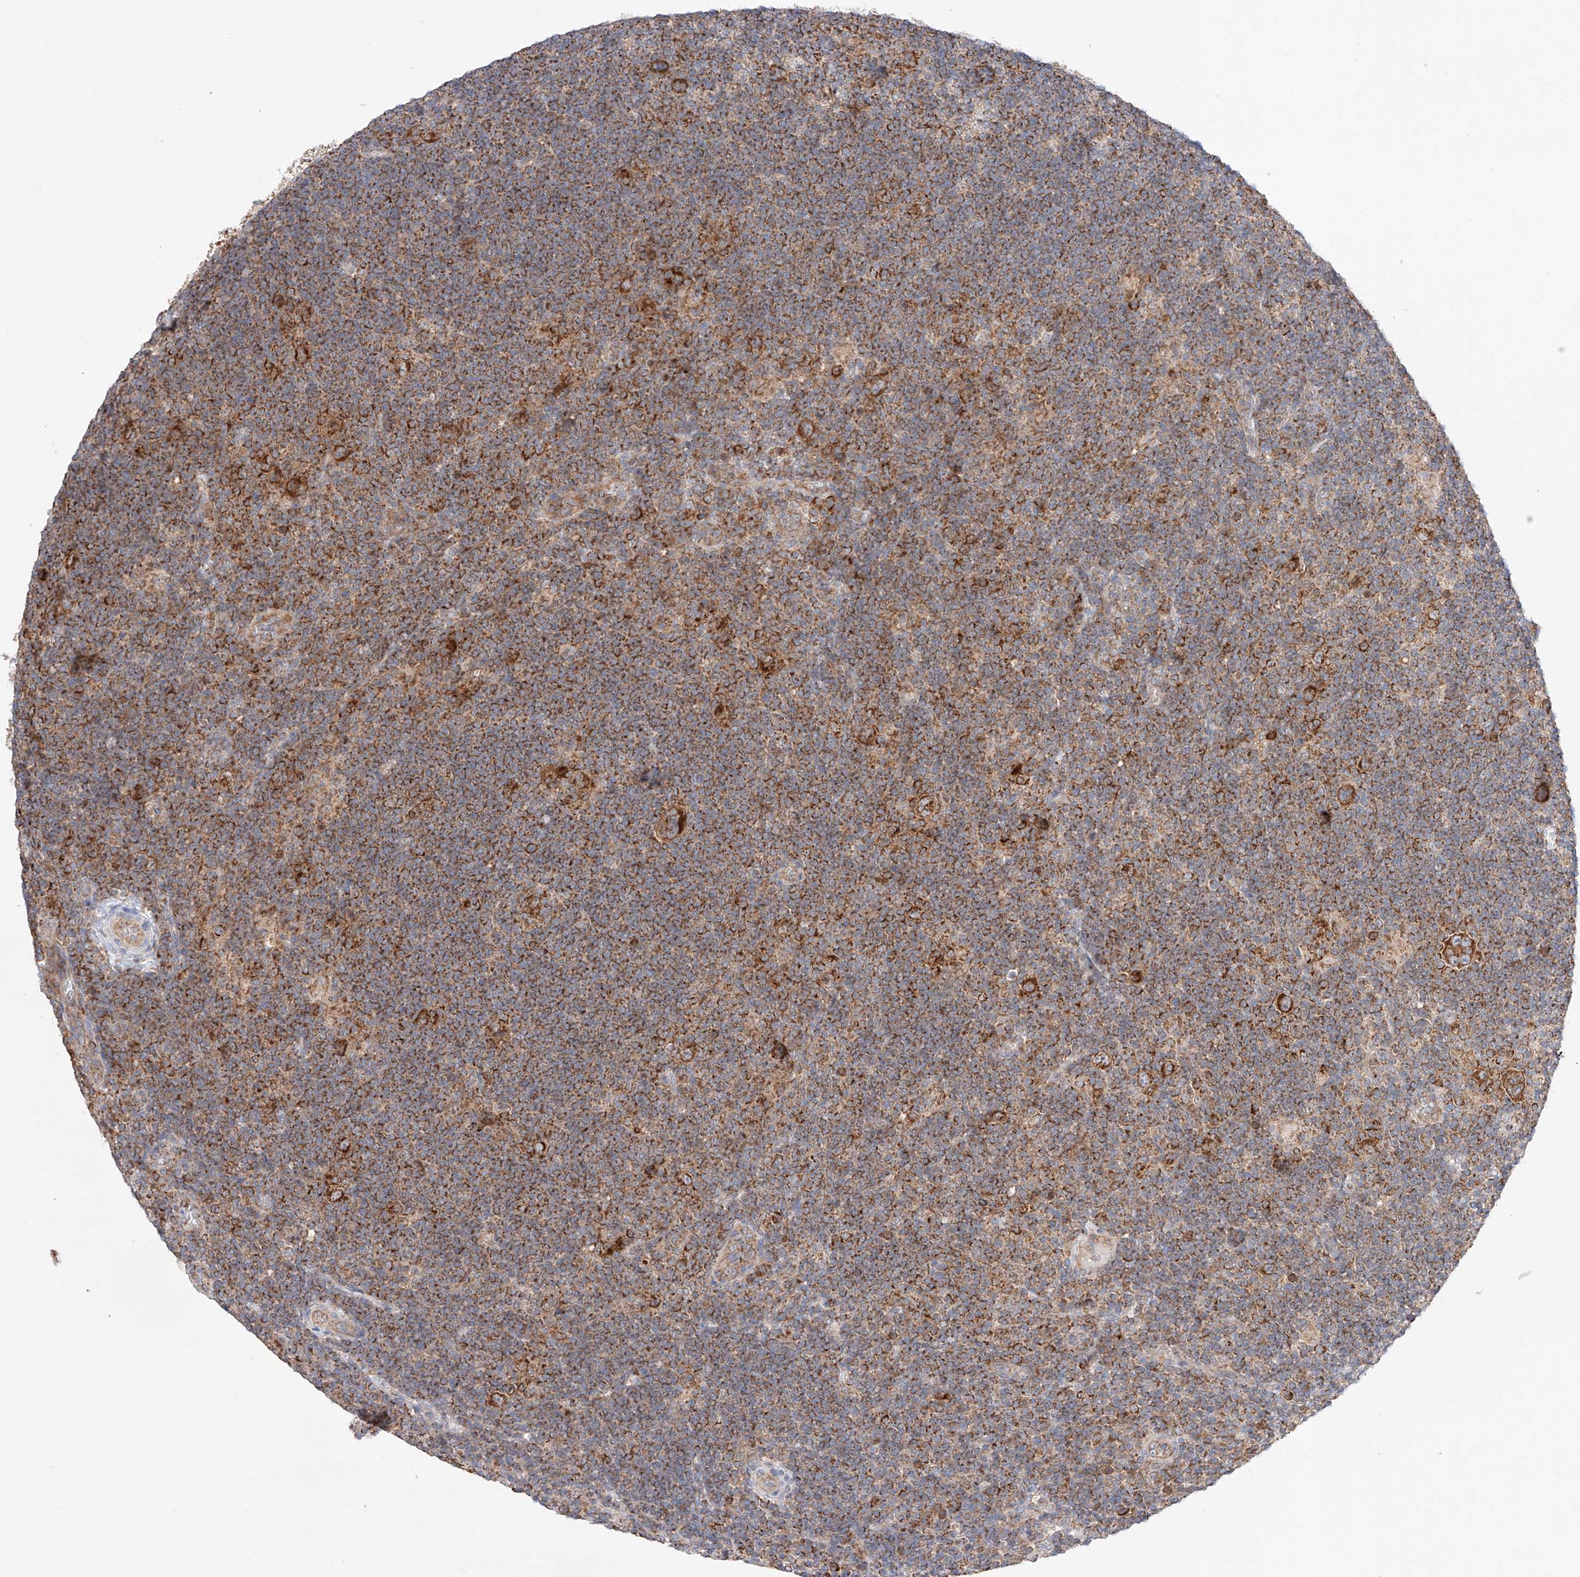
{"staining": {"intensity": "strong", "quantity": ">75%", "location": "cytoplasmic/membranous"}, "tissue": "lymphoma", "cell_type": "Tumor cells", "image_type": "cancer", "snomed": [{"axis": "morphology", "description": "Hodgkin's disease, NOS"}, {"axis": "topography", "description": "Lymph node"}], "caption": "IHC photomicrograph of lymphoma stained for a protein (brown), which exhibits high levels of strong cytoplasmic/membranous expression in approximately >75% of tumor cells.", "gene": "KTI12", "patient": {"sex": "female", "age": 57}}